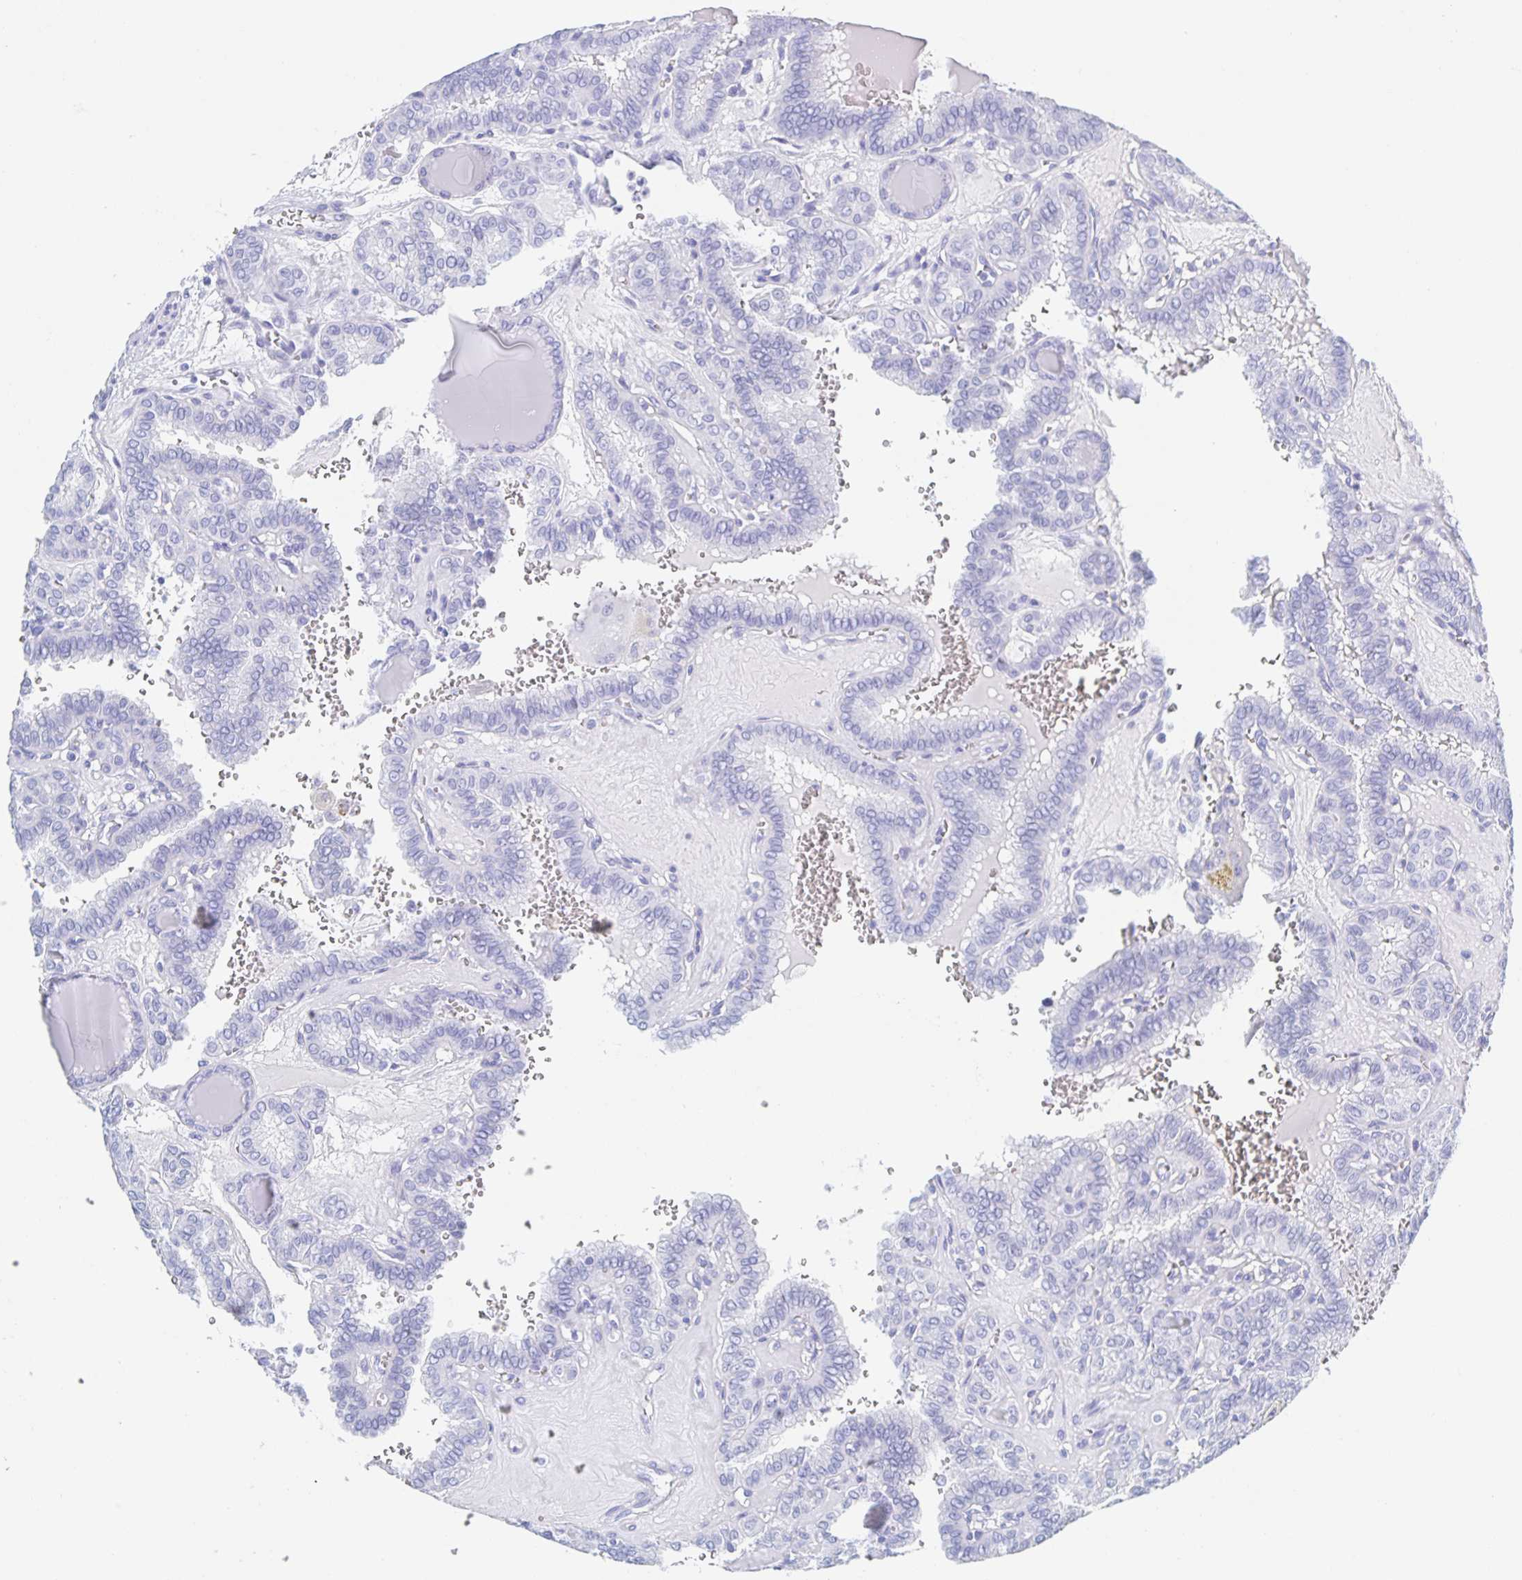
{"staining": {"intensity": "negative", "quantity": "none", "location": "none"}, "tissue": "thyroid cancer", "cell_type": "Tumor cells", "image_type": "cancer", "snomed": [{"axis": "morphology", "description": "Papillary adenocarcinoma, NOS"}, {"axis": "topography", "description": "Thyroid gland"}], "caption": "IHC histopathology image of human thyroid cancer stained for a protein (brown), which shows no positivity in tumor cells.", "gene": "DMBT1", "patient": {"sex": "female", "age": 41}}